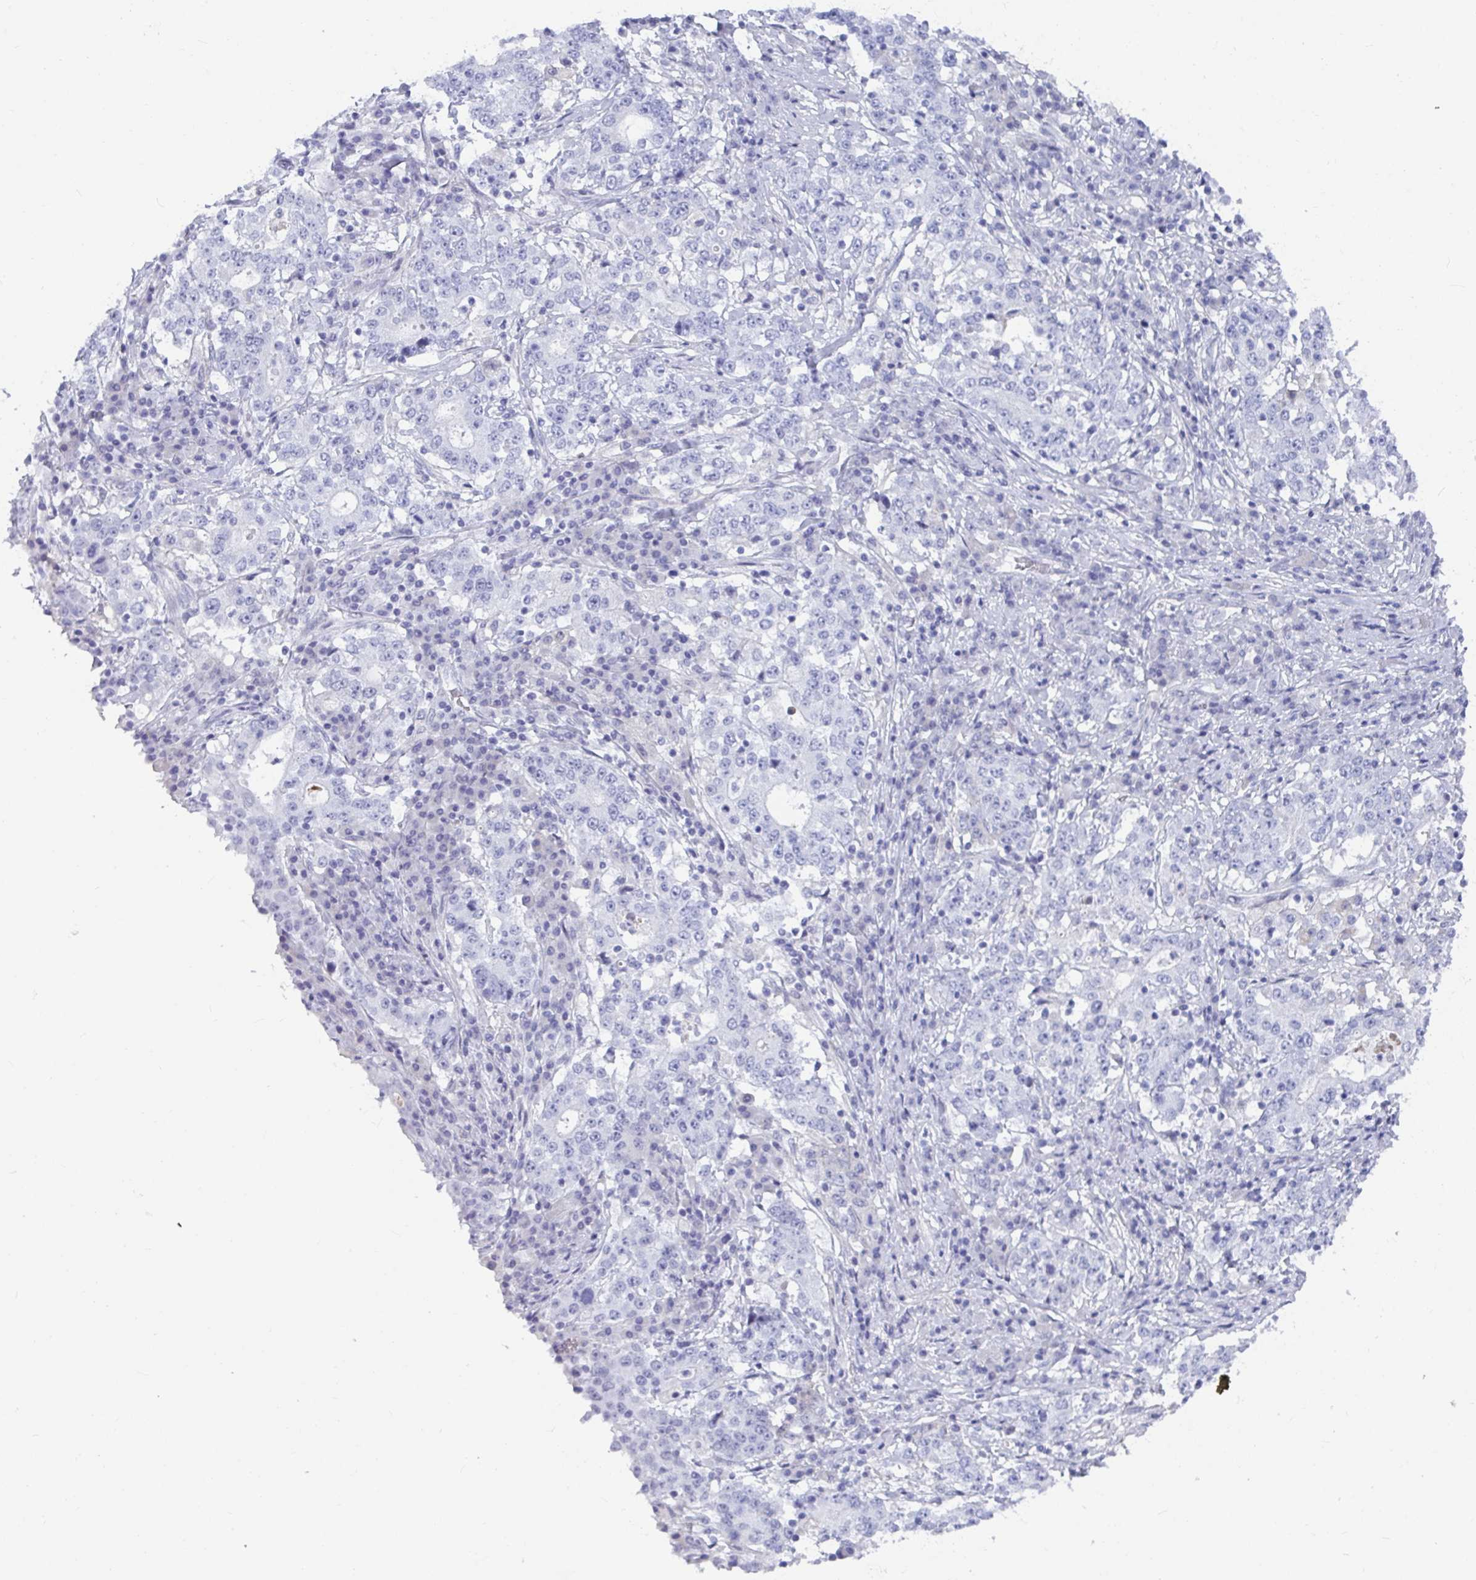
{"staining": {"intensity": "negative", "quantity": "none", "location": "none"}, "tissue": "stomach cancer", "cell_type": "Tumor cells", "image_type": "cancer", "snomed": [{"axis": "morphology", "description": "Adenocarcinoma, NOS"}, {"axis": "topography", "description": "Stomach"}], "caption": "IHC of human stomach cancer exhibits no expression in tumor cells.", "gene": "NPY", "patient": {"sex": "male", "age": 59}}